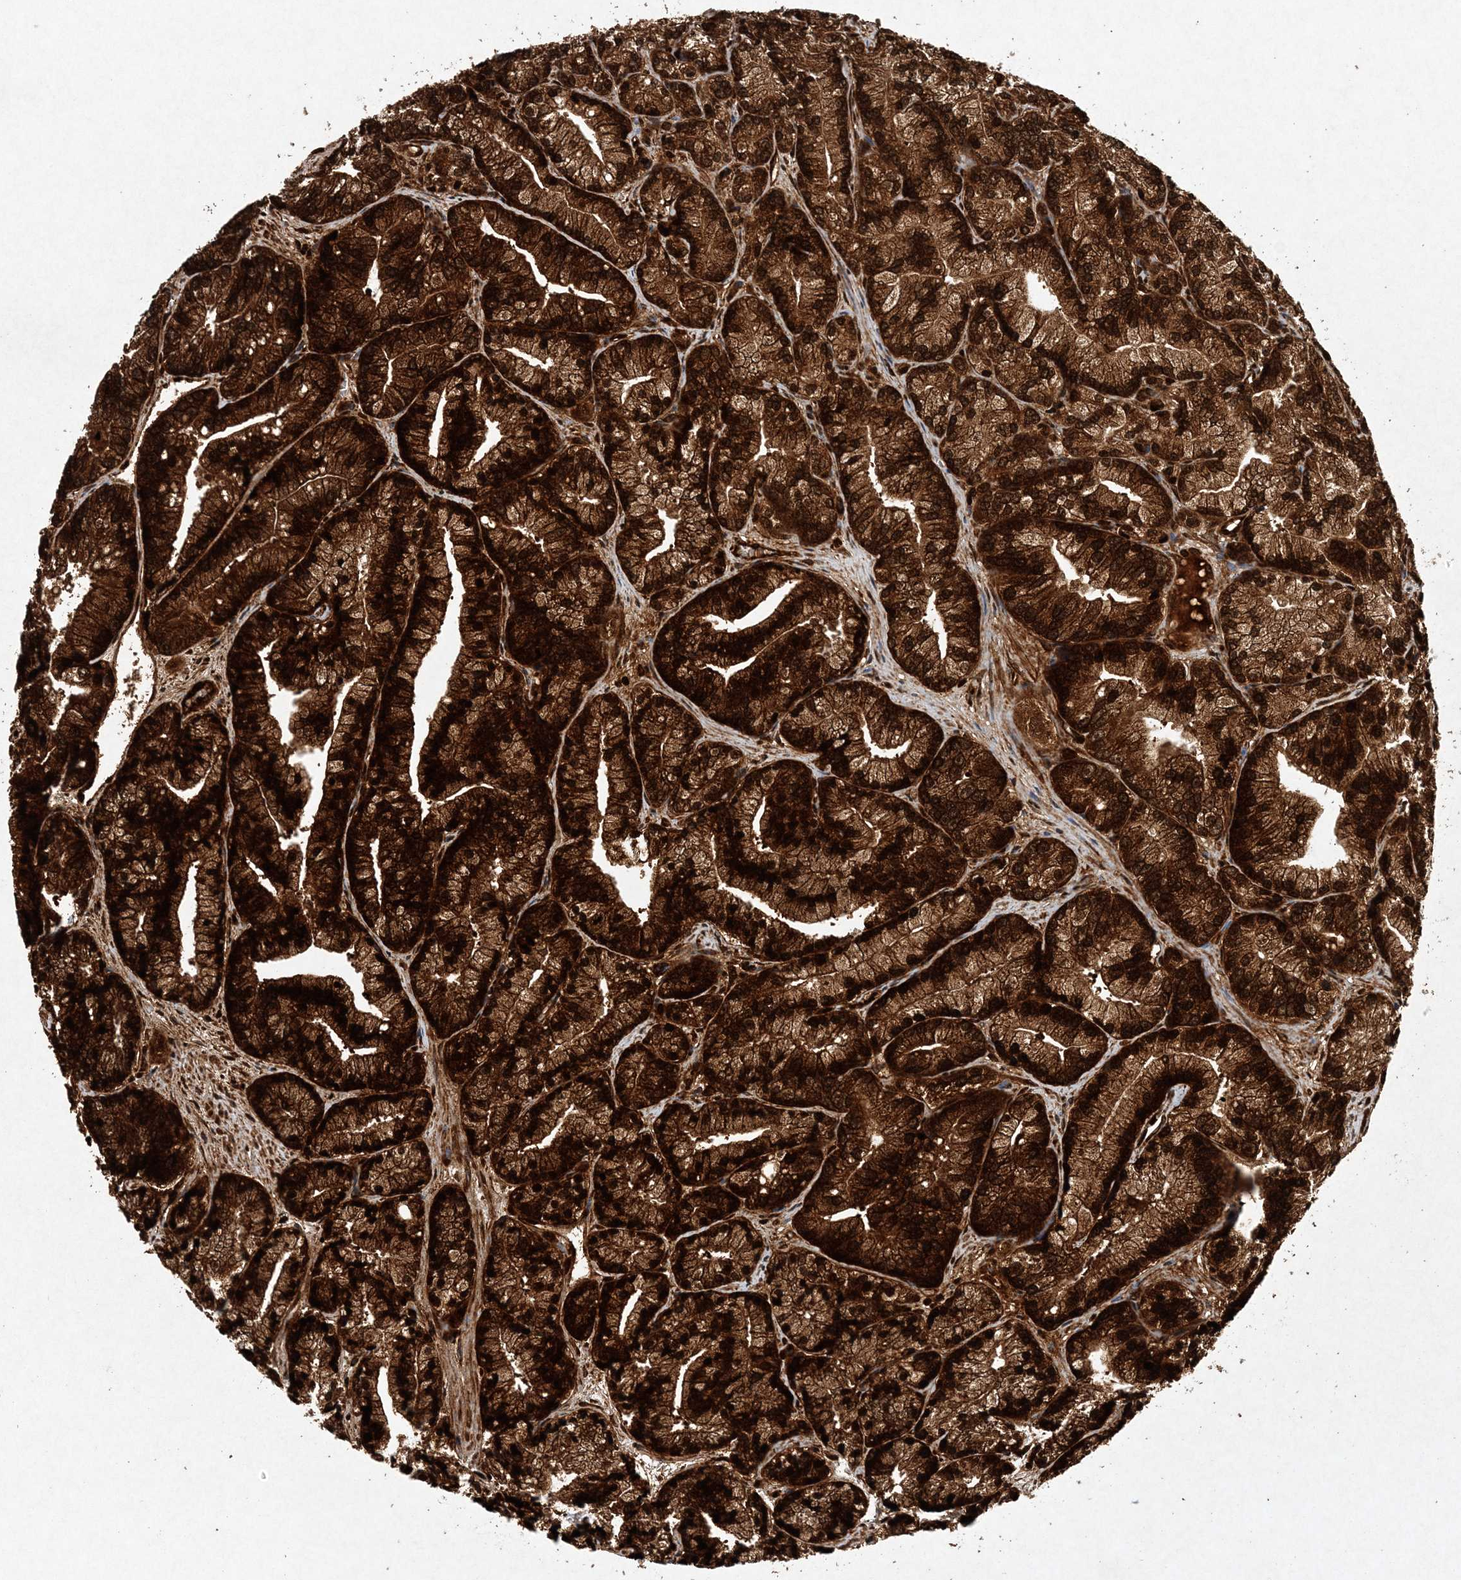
{"staining": {"intensity": "strong", "quantity": ">75%", "location": "cytoplasmic/membranous,nuclear"}, "tissue": "prostate cancer", "cell_type": "Tumor cells", "image_type": "cancer", "snomed": [{"axis": "morphology", "description": "Adenocarcinoma, Low grade"}, {"axis": "topography", "description": "Prostate"}], "caption": "Tumor cells display high levels of strong cytoplasmic/membranous and nuclear staining in about >75% of cells in human prostate cancer (low-grade adenocarcinoma).", "gene": "PROSER1", "patient": {"sex": "male", "age": 89}}